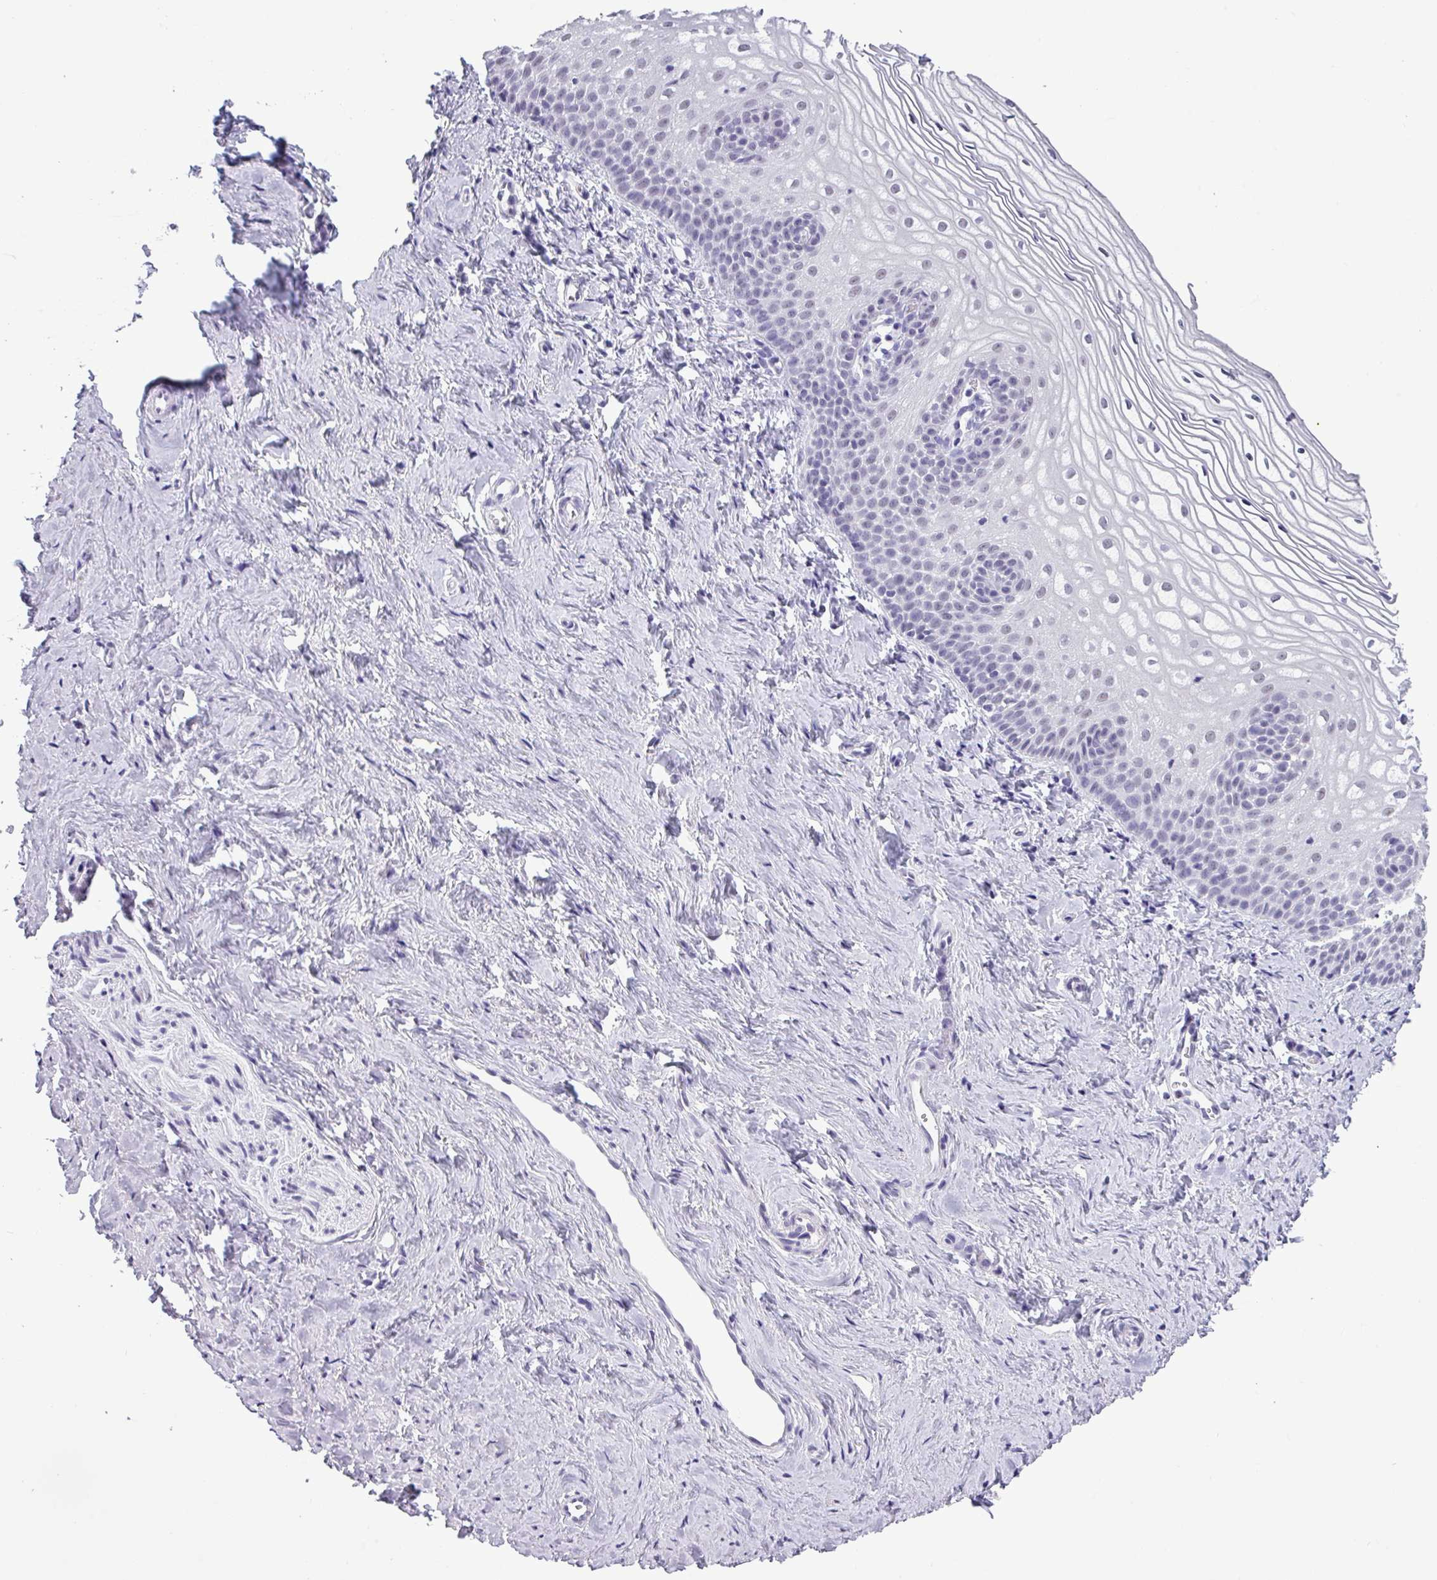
{"staining": {"intensity": "weak", "quantity": "<25%", "location": "nuclear"}, "tissue": "vagina", "cell_type": "Squamous epithelial cells", "image_type": "normal", "snomed": [{"axis": "morphology", "description": "Normal tissue, NOS"}, {"axis": "topography", "description": "Vagina"}], "caption": "There is no significant positivity in squamous epithelial cells of vagina. The staining is performed using DAB (3,3'-diaminobenzidine) brown chromogen with nuclei counter-stained in using hematoxylin.", "gene": "SRGAP1", "patient": {"sex": "female", "age": 56}}